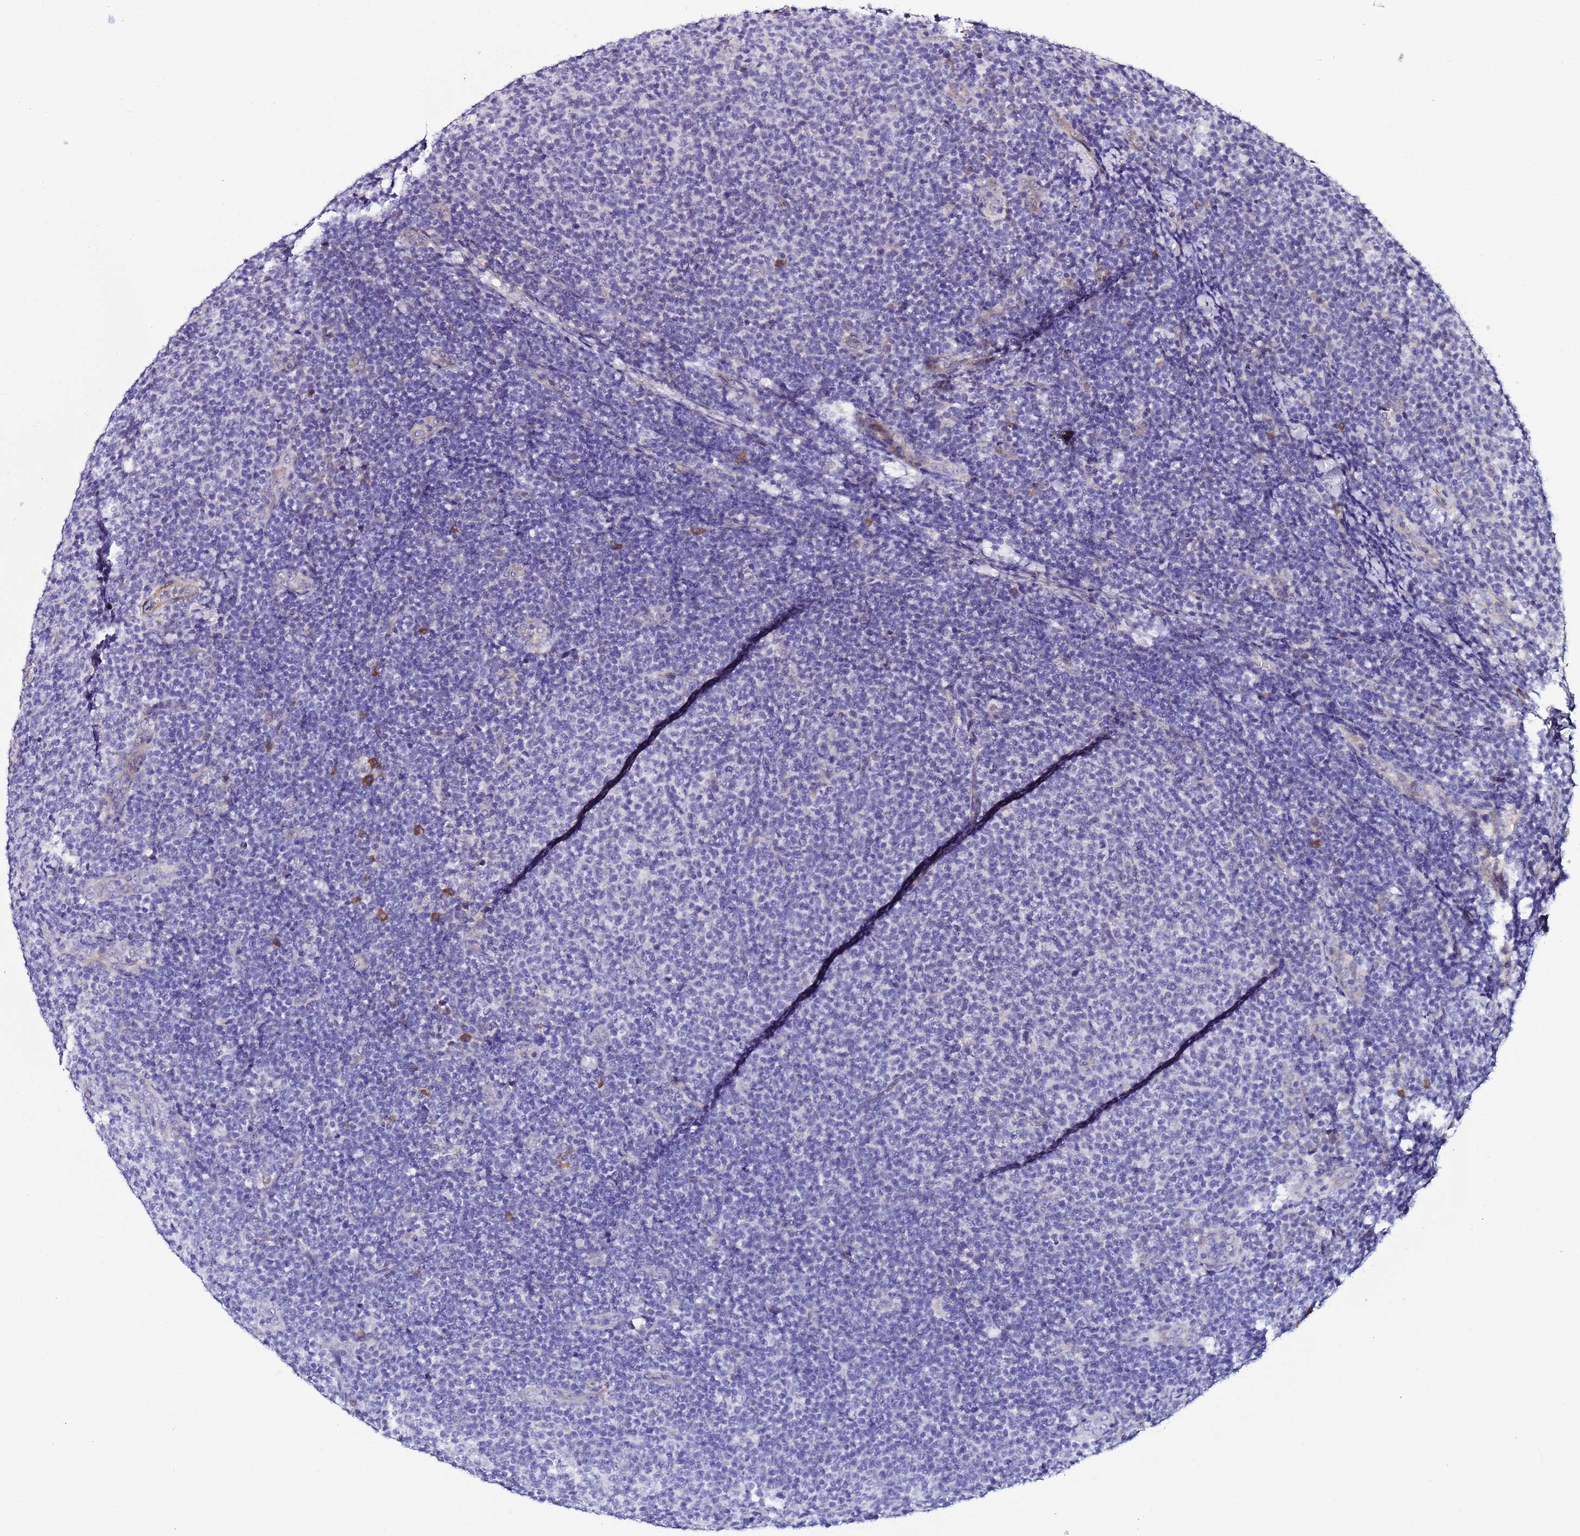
{"staining": {"intensity": "negative", "quantity": "none", "location": "none"}, "tissue": "lymphoma", "cell_type": "Tumor cells", "image_type": "cancer", "snomed": [{"axis": "morphology", "description": "Malignant lymphoma, non-Hodgkin's type, Low grade"}, {"axis": "topography", "description": "Lymph node"}], "caption": "Lymphoma stained for a protein using IHC reveals no expression tumor cells.", "gene": "JRKL", "patient": {"sex": "male", "age": 66}}